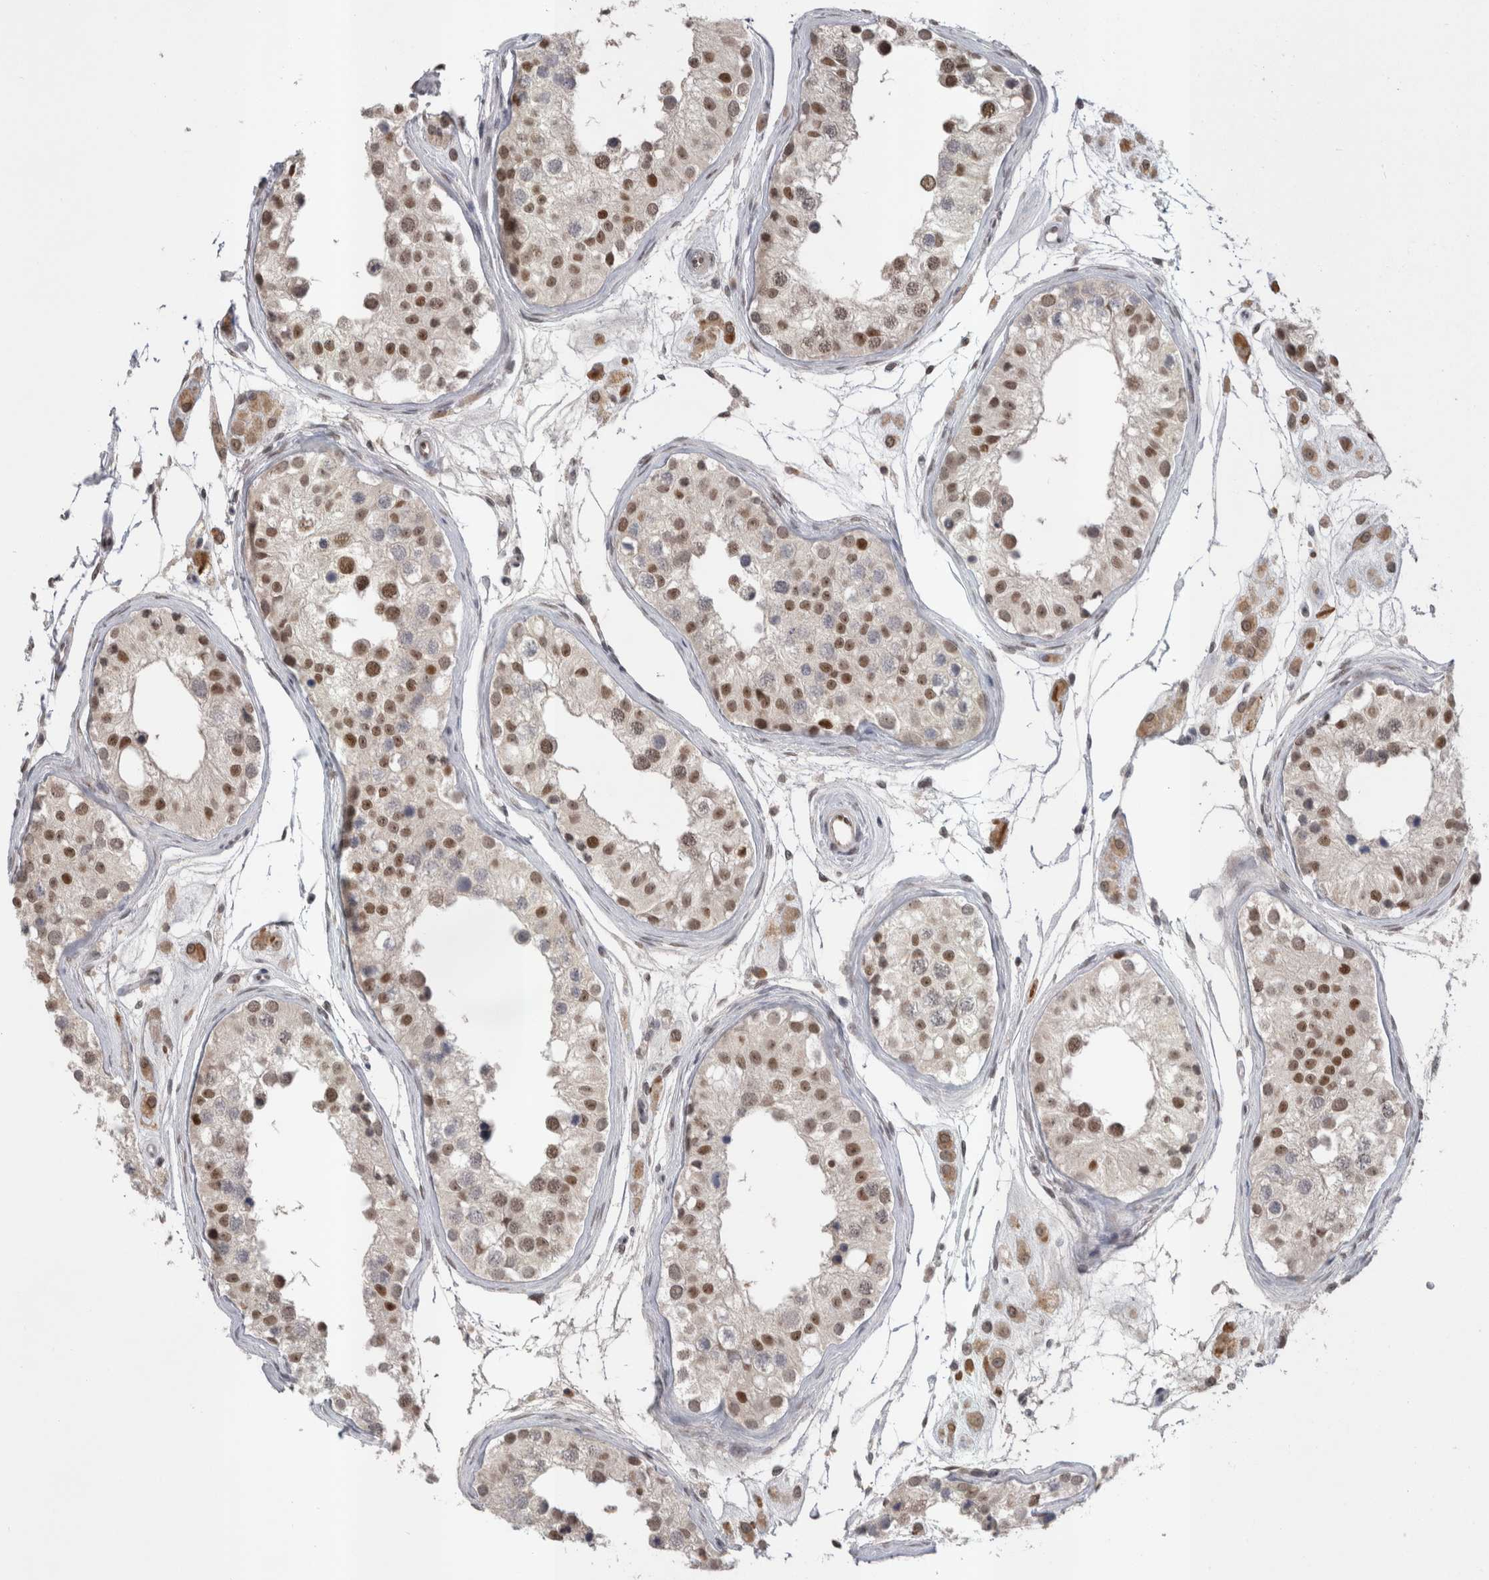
{"staining": {"intensity": "moderate", "quantity": ">75%", "location": "nuclear"}, "tissue": "testis", "cell_type": "Cells in seminiferous ducts", "image_type": "normal", "snomed": [{"axis": "morphology", "description": "Normal tissue, NOS"}, {"axis": "morphology", "description": "Adenocarcinoma, metastatic, NOS"}, {"axis": "topography", "description": "Testis"}], "caption": "Immunohistochemistry of unremarkable human testis displays medium levels of moderate nuclear positivity in approximately >75% of cells in seminiferous ducts.", "gene": "DAXX", "patient": {"sex": "male", "age": 26}}